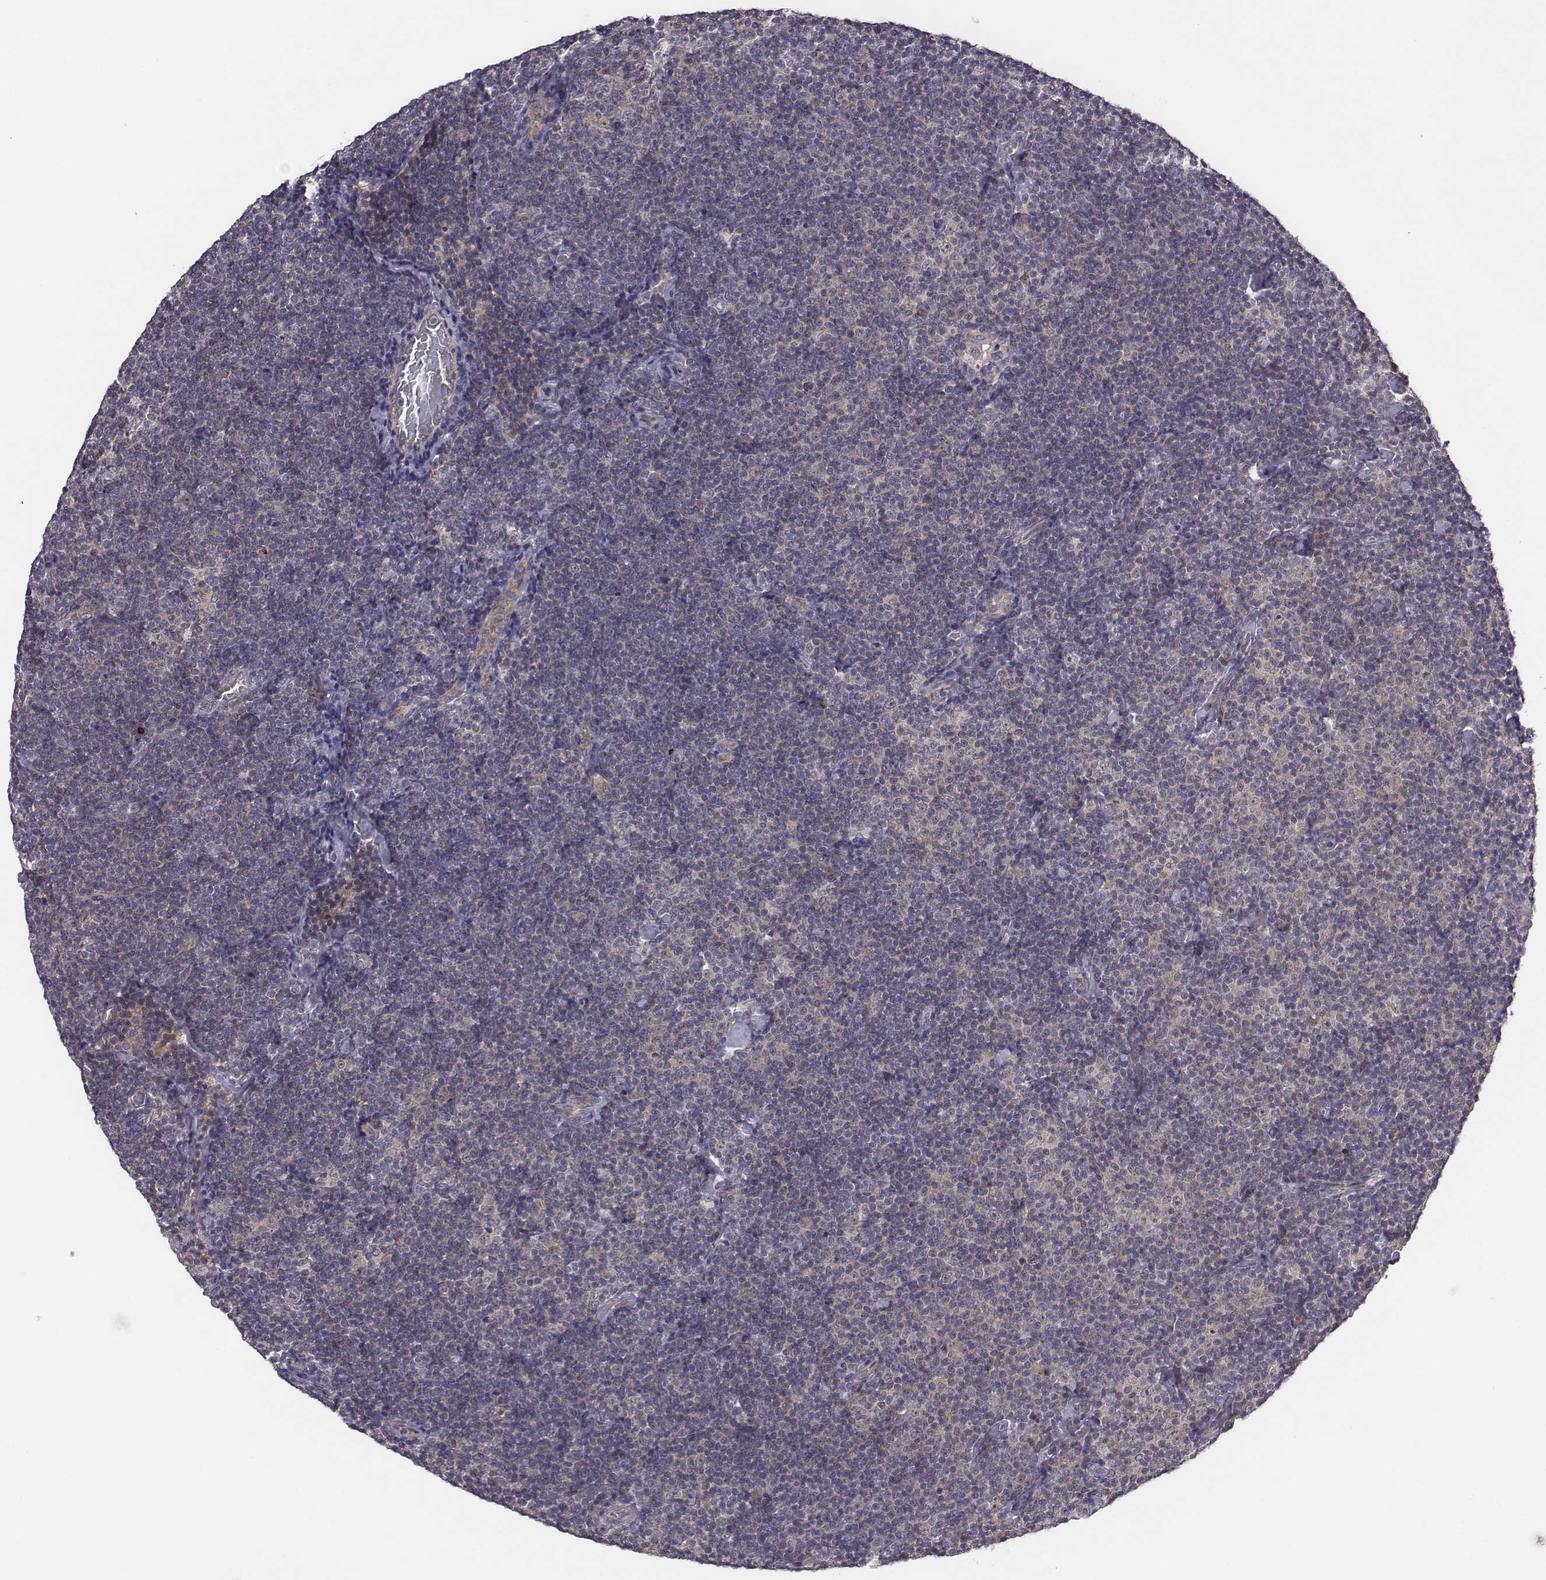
{"staining": {"intensity": "weak", "quantity": ">75%", "location": "cytoplasmic/membranous"}, "tissue": "lymphoma", "cell_type": "Tumor cells", "image_type": "cancer", "snomed": [{"axis": "morphology", "description": "Malignant lymphoma, non-Hodgkin's type, Low grade"}, {"axis": "topography", "description": "Lymph node"}], "caption": "This image demonstrates lymphoma stained with immunohistochemistry (IHC) to label a protein in brown. The cytoplasmic/membranous of tumor cells show weak positivity for the protein. Nuclei are counter-stained blue.", "gene": "SMURF2", "patient": {"sex": "male", "age": 81}}